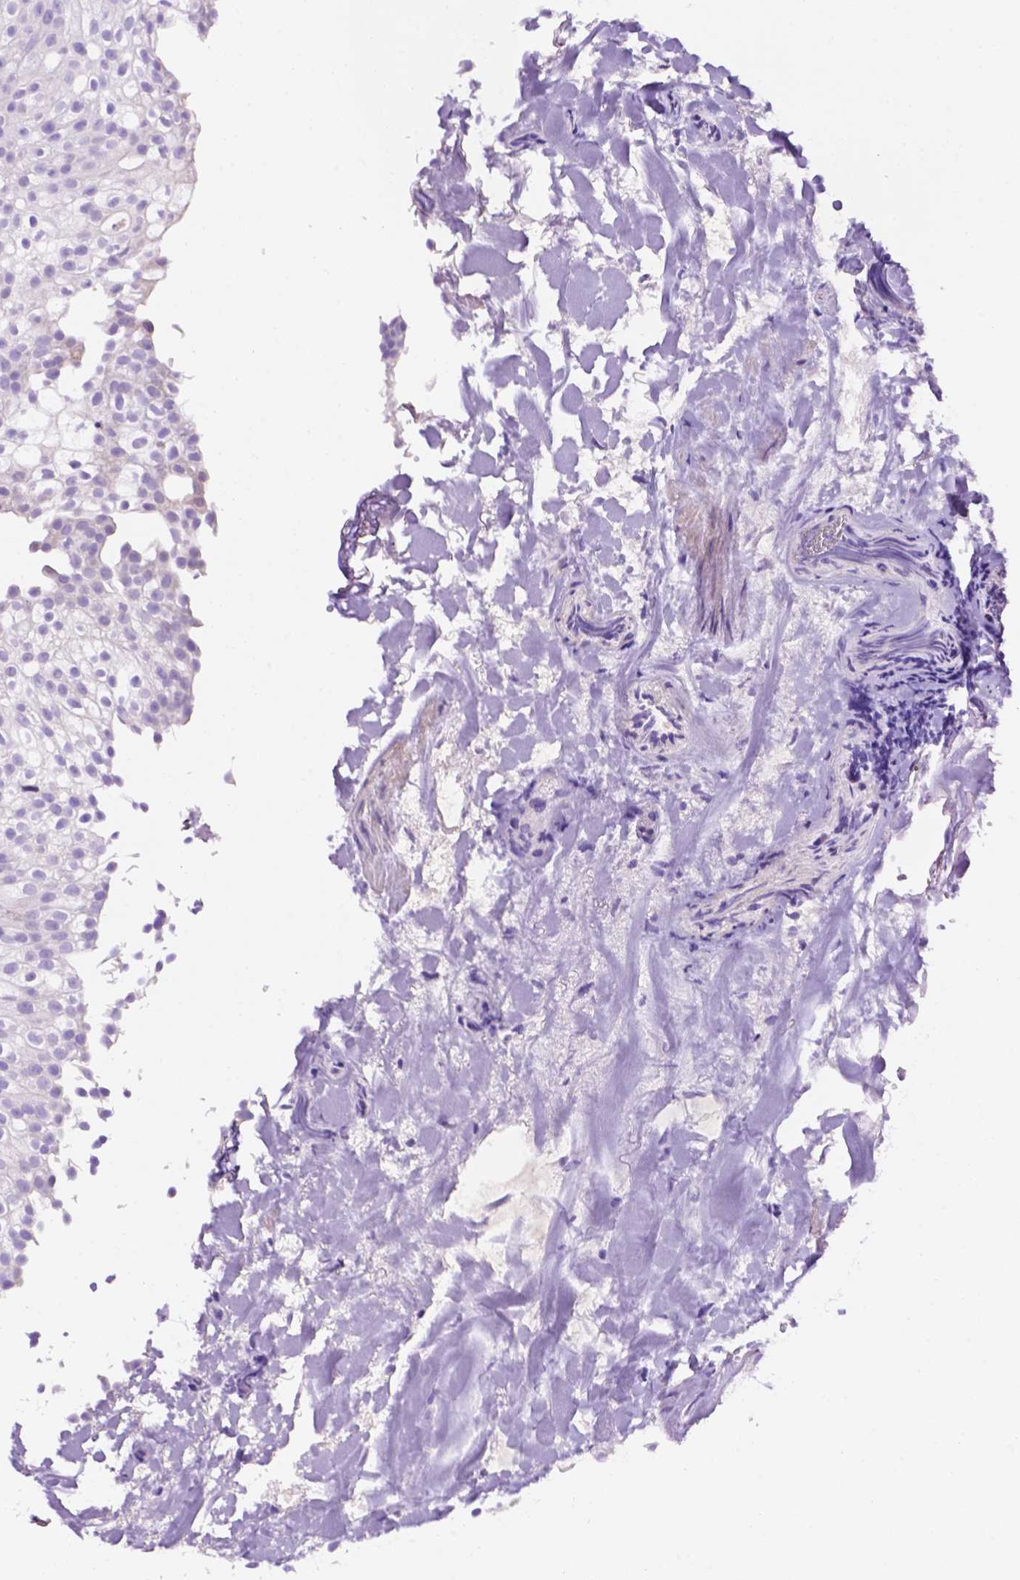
{"staining": {"intensity": "weak", "quantity": "<25%", "location": "cytoplasmic/membranous"}, "tissue": "urothelial cancer", "cell_type": "Tumor cells", "image_type": "cancer", "snomed": [{"axis": "morphology", "description": "Urothelial carcinoma, Low grade"}, {"axis": "topography", "description": "Urinary bladder"}], "caption": "IHC of human urothelial cancer shows no positivity in tumor cells.", "gene": "CEACAM7", "patient": {"sex": "male", "age": 70}}